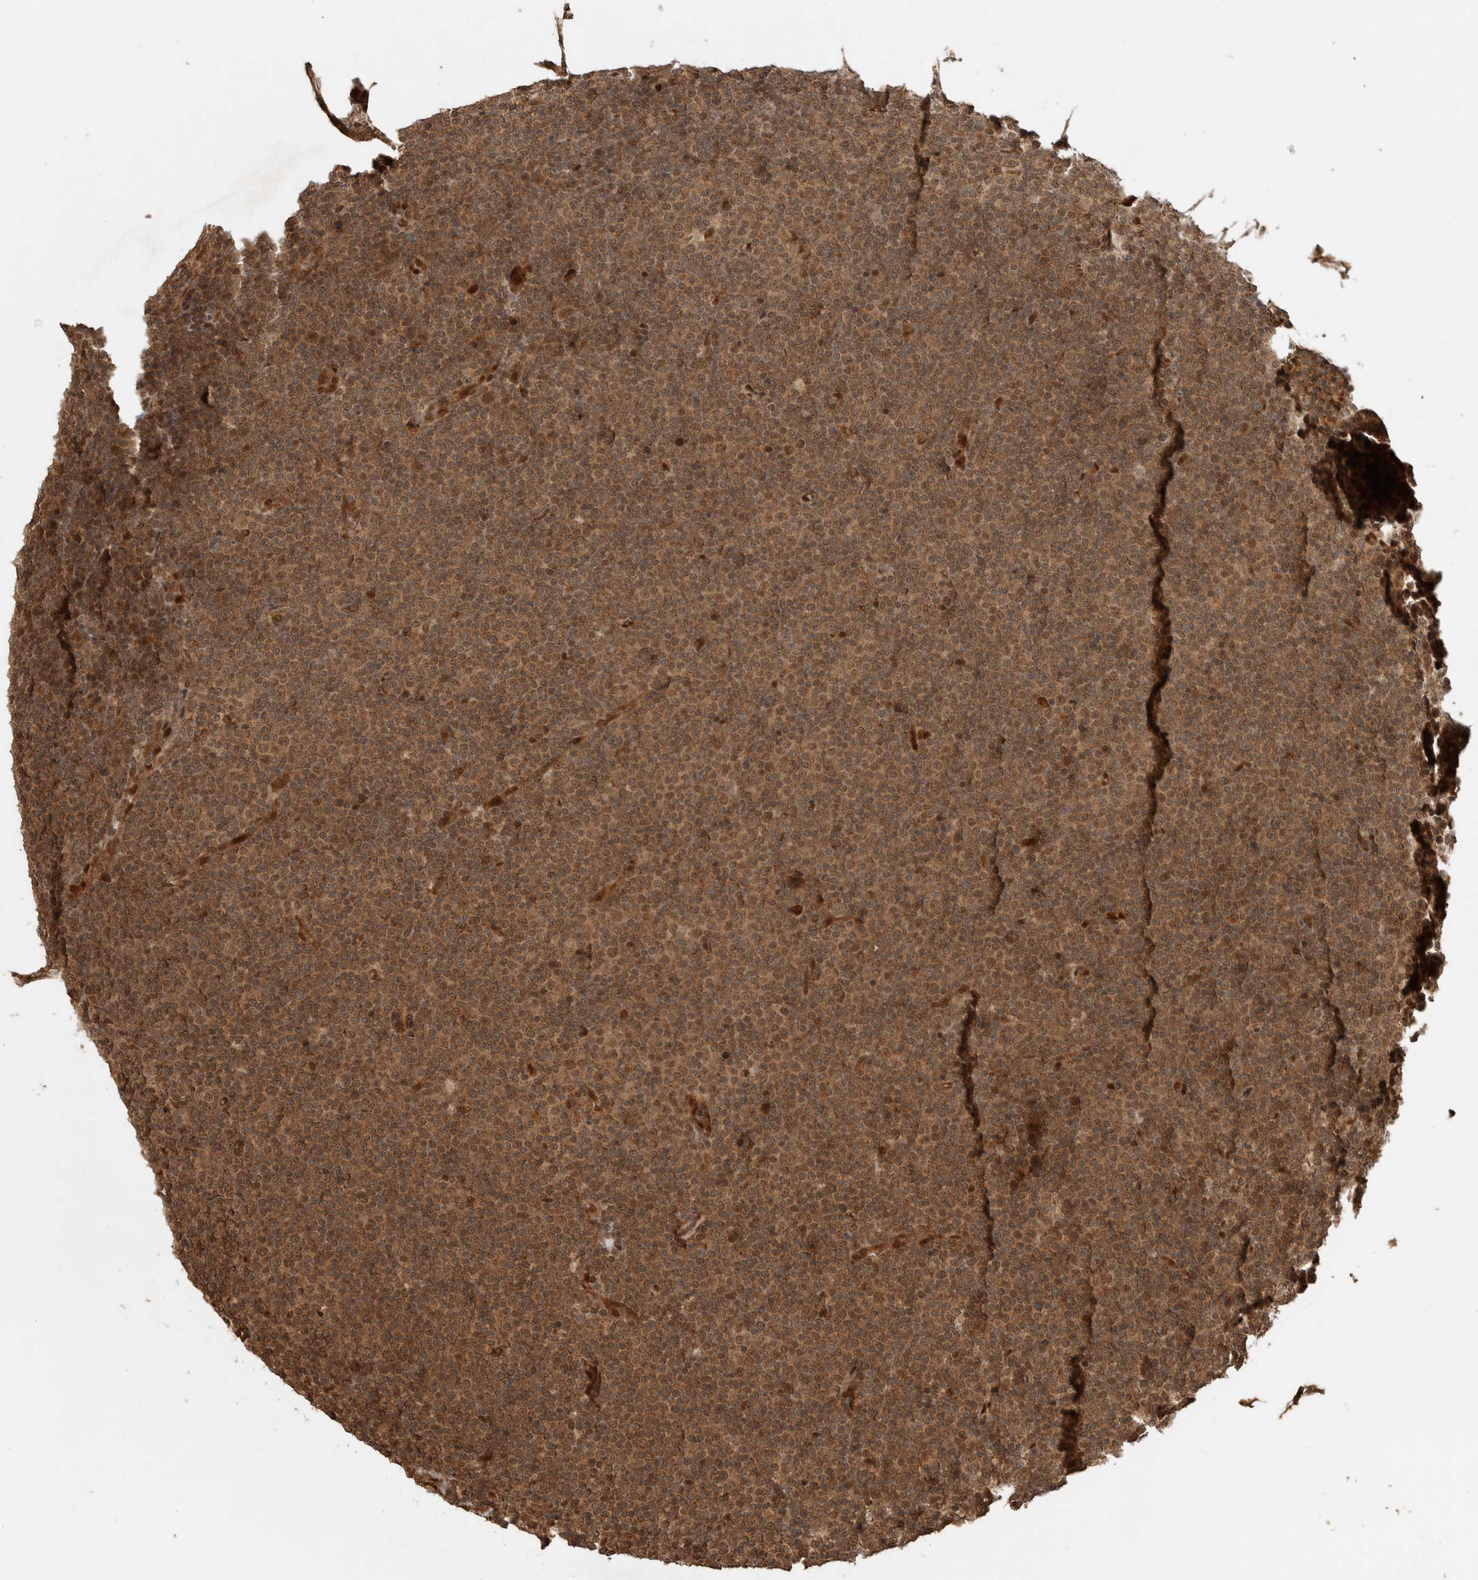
{"staining": {"intensity": "moderate", "quantity": ">75%", "location": "cytoplasmic/membranous"}, "tissue": "lymphoma", "cell_type": "Tumor cells", "image_type": "cancer", "snomed": [{"axis": "morphology", "description": "Malignant lymphoma, non-Hodgkin's type, Low grade"}, {"axis": "topography", "description": "Lymph node"}], "caption": "IHC photomicrograph of human malignant lymphoma, non-Hodgkin's type (low-grade) stained for a protein (brown), which displays medium levels of moderate cytoplasmic/membranous expression in about >75% of tumor cells.", "gene": "CNTROB", "patient": {"sex": "female", "age": 67}}